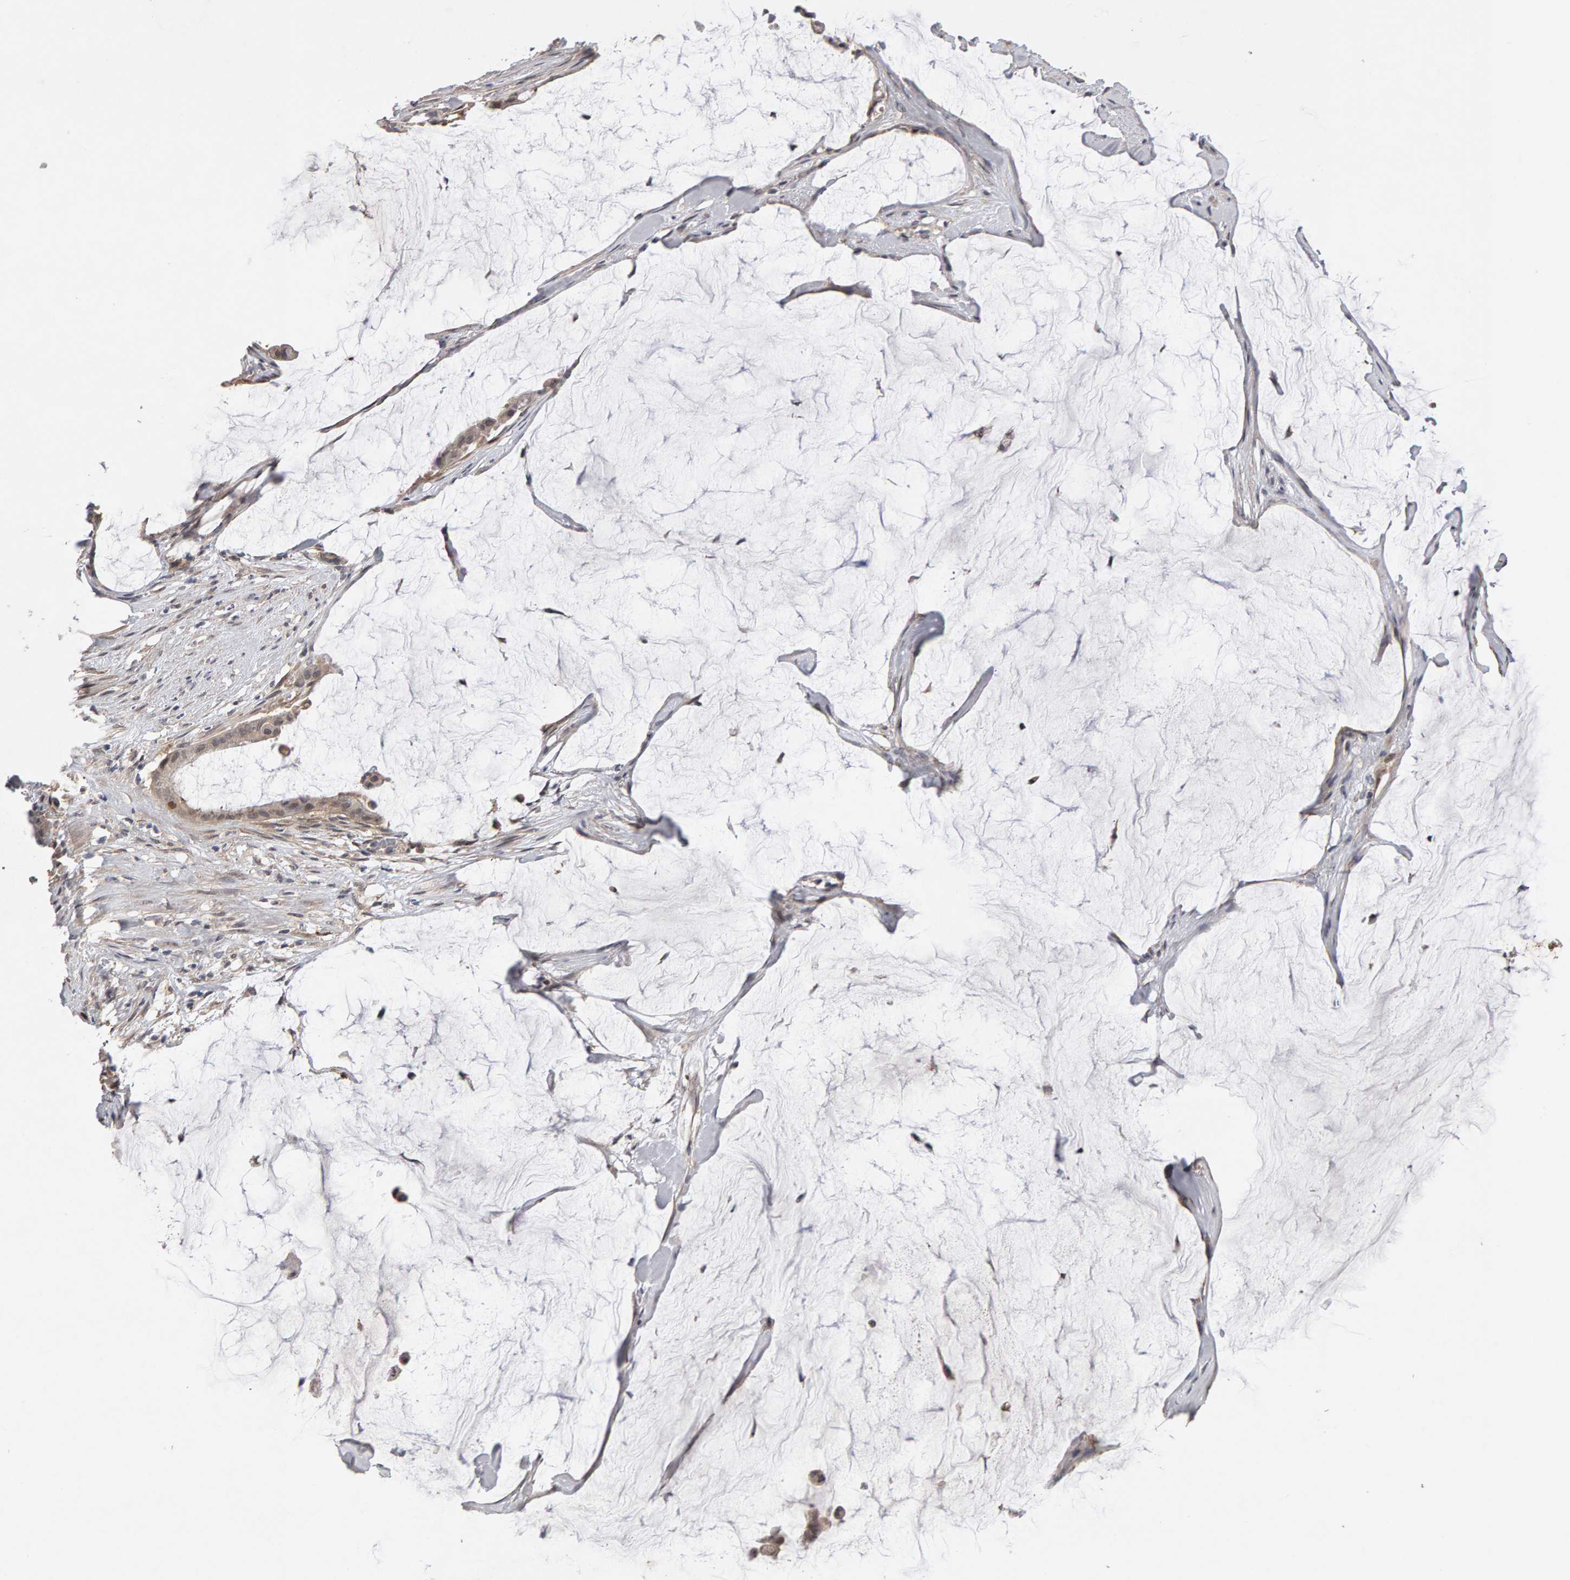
{"staining": {"intensity": "negative", "quantity": "none", "location": "none"}, "tissue": "pancreatic cancer", "cell_type": "Tumor cells", "image_type": "cancer", "snomed": [{"axis": "morphology", "description": "Adenocarcinoma, NOS"}, {"axis": "topography", "description": "Pancreas"}], "caption": "Image shows no protein positivity in tumor cells of pancreatic adenocarcinoma tissue.", "gene": "CDCA5", "patient": {"sex": "male", "age": 41}}